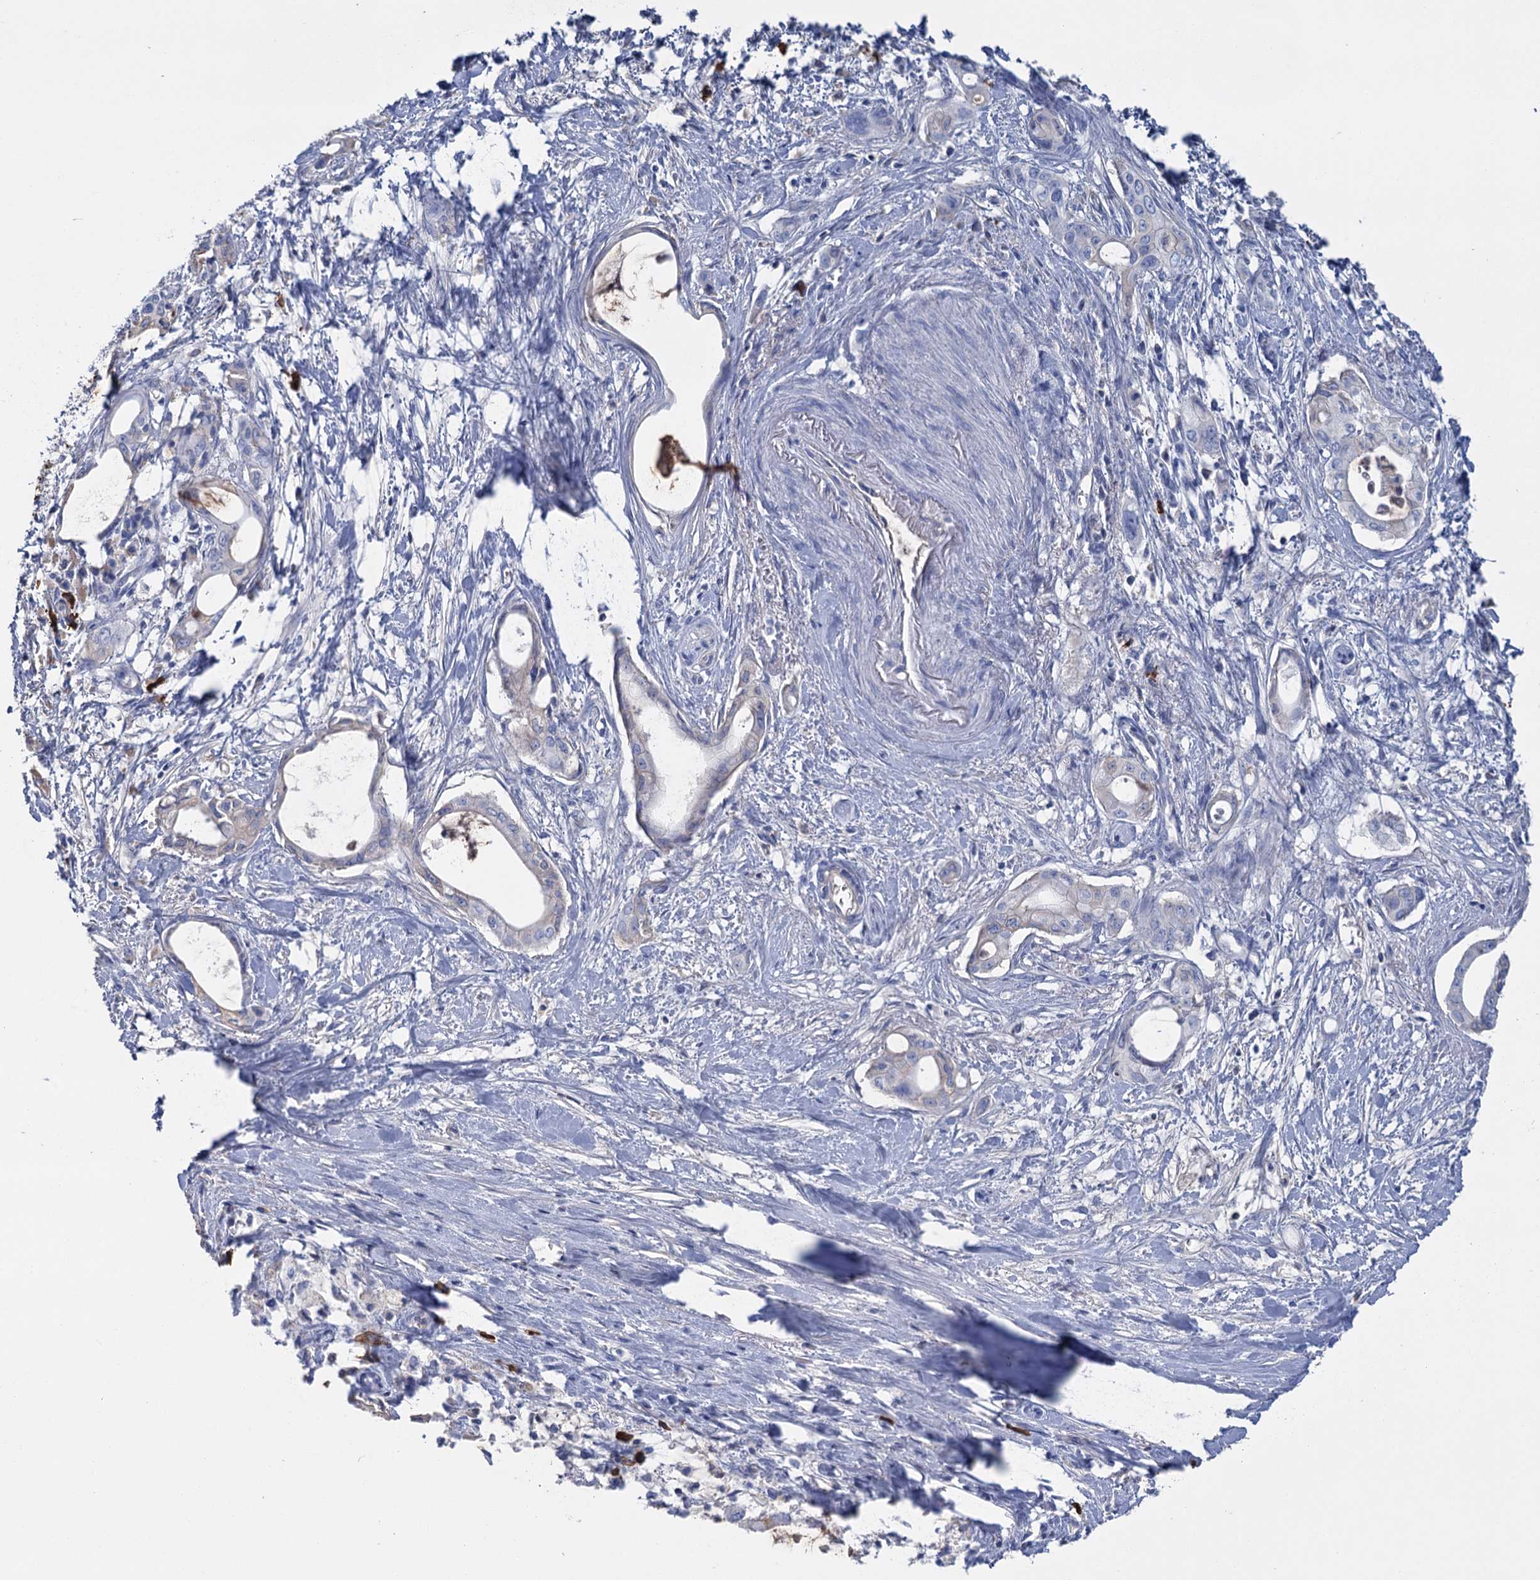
{"staining": {"intensity": "negative", "quantity": "none", "location": "none"}, "tissue": "pancreatic cancer", "cell_type": "Tumor cells", "image_type": "cancer", "snomed": [{"axis": "morphology", "description": "Adenocarcinoma, NOS"}, {"axis": "topography", "description": "Pancreas"}], "caption": "This histopathology image is of pancreatic cancer stained with immunohistochemistry to label a protein in brown with the nuclei are counter-stained blue. There is no positivity in tumor cells.", "gene": "FBXW12", "patient": {"sex": "male", "age": 72}}